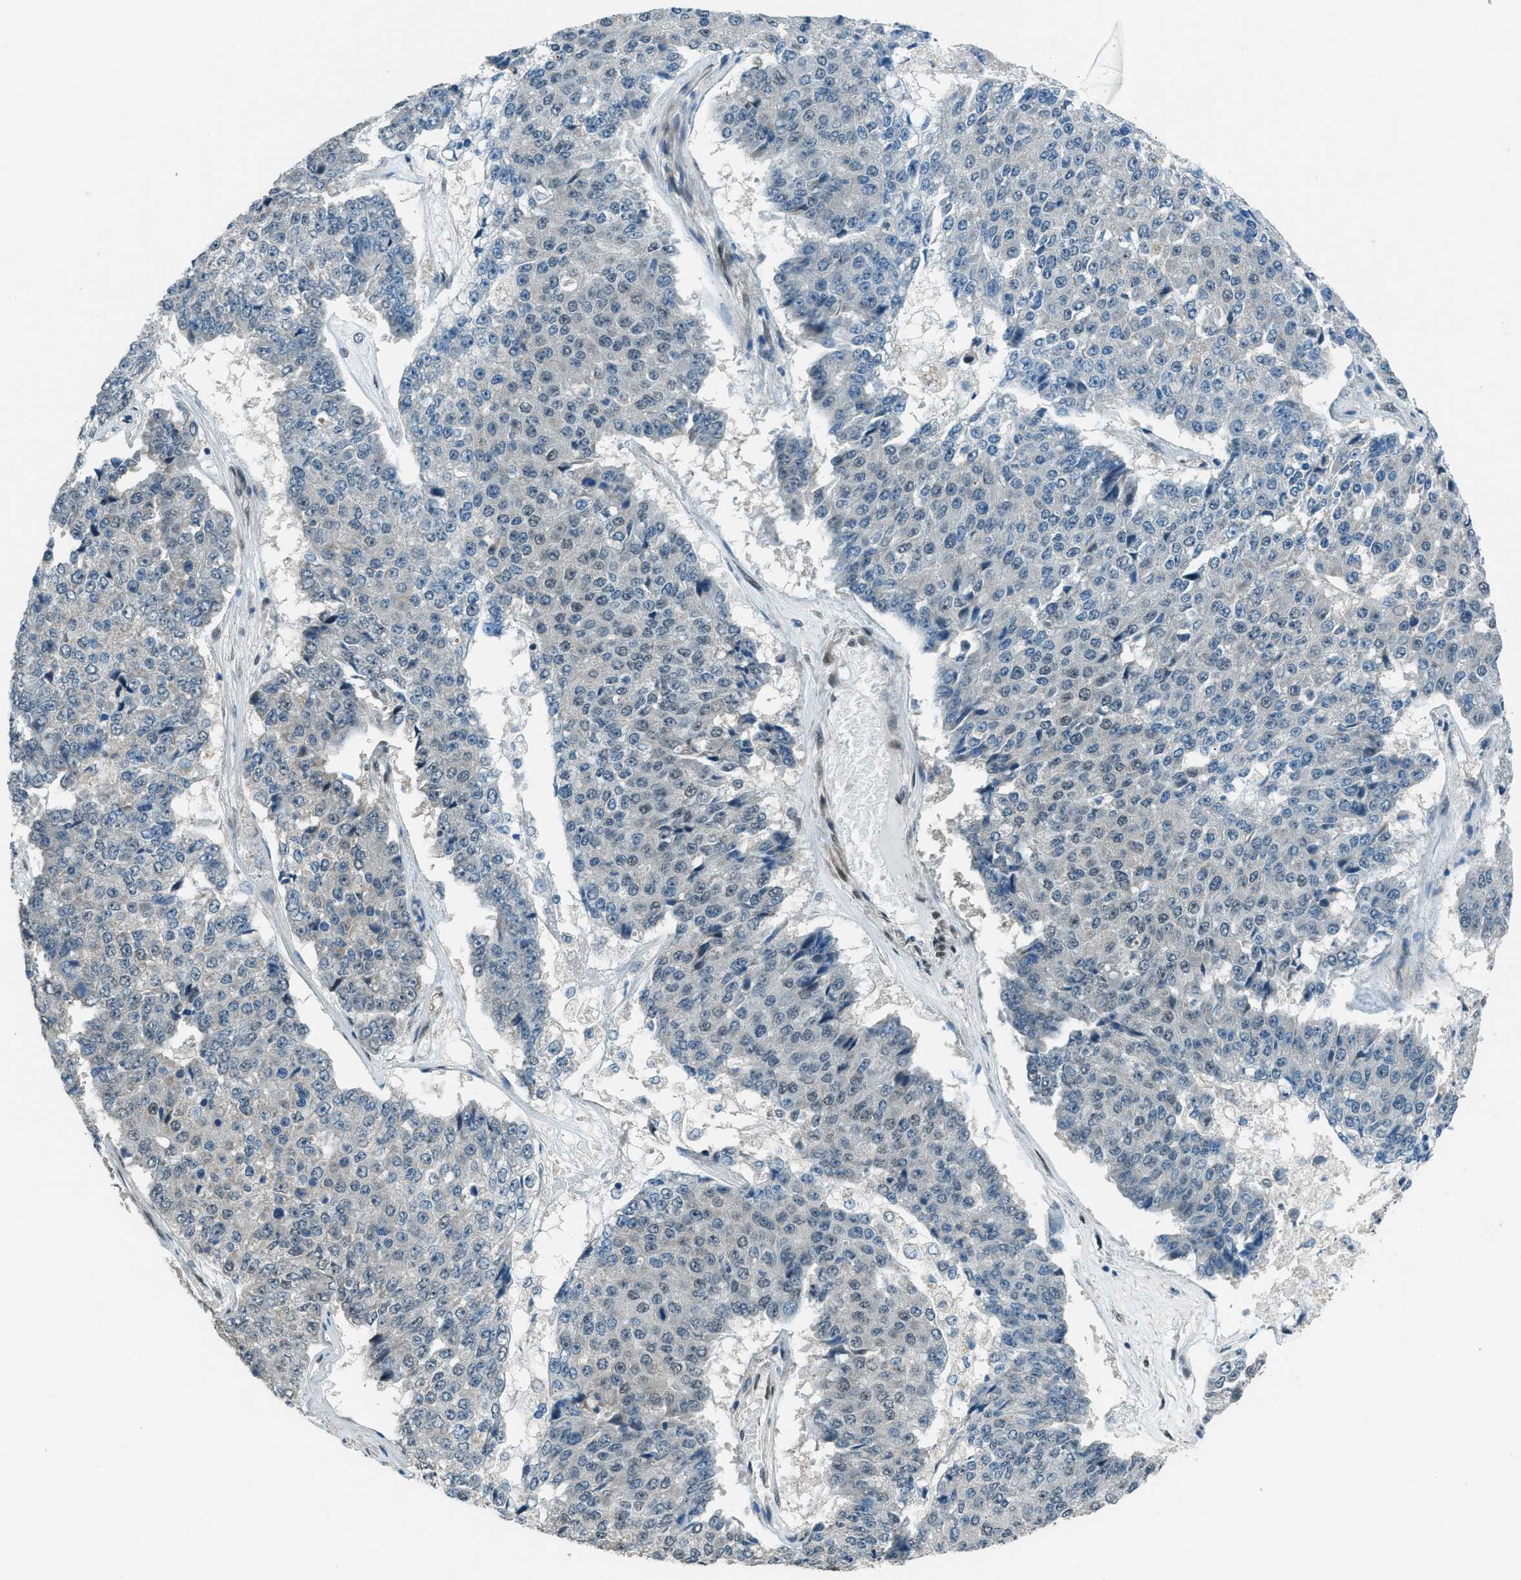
{"staining": {"intensity": "negative", "quantity": "none", "location": "none"}, "tissue": "pancreatic cancer", "cell_type": "Tumor cells", "image_type": "cancer", "snomed": [{"axis": "morphology", "description": "Adenocarcinoma, NOS"}, {"axis": "topography", "description": "Pancreas"}], "caption": "Pancreatic adenocarcinoma stained for a protein using immunohistochemistry (IHC) demonstrates no staining tumor cells.", "gene": "NPEPL1", "patient": {"sex": "male", "age": 50}}